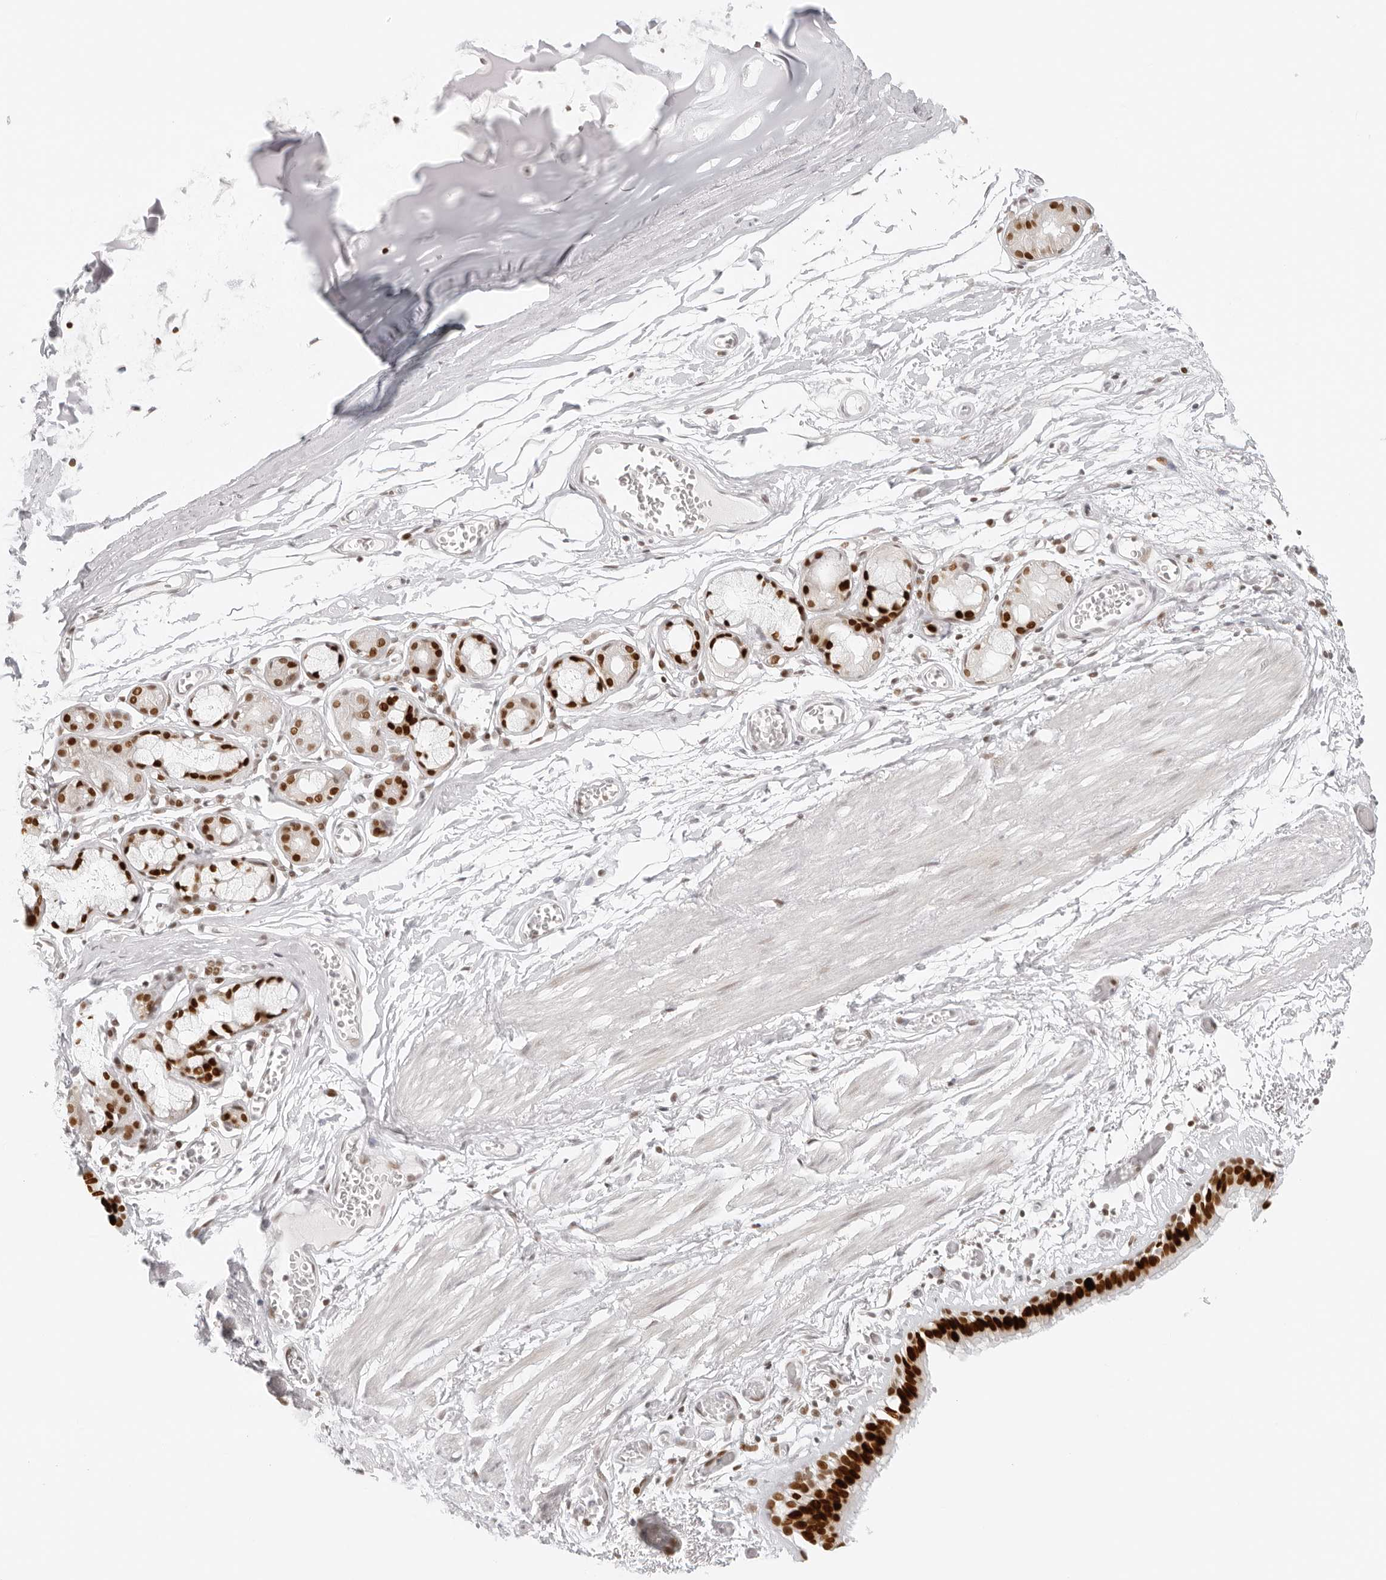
{"staining": {"intensity": "strong", "quantity": ">75%", "location": "nuclear"}, "tissue": "bronchus", "cell_type": "Respiratory epithelial cells", "image_type": "normal", "snomed": [{"axis": "morphology", "description": "Normal tissue, NOS"}, {"axis": "topography", "description": "Bronchus"}, {"axis": "topography", "description": "Lung"}], "caption": "The image displays immunohistochemical staining of normal bronchus. There is strong nuclear staining is appreciated in about >75% of respiratory epithelial cells.", "gene": "RCC1", "patient": {"sex": "male", "age": 56}}